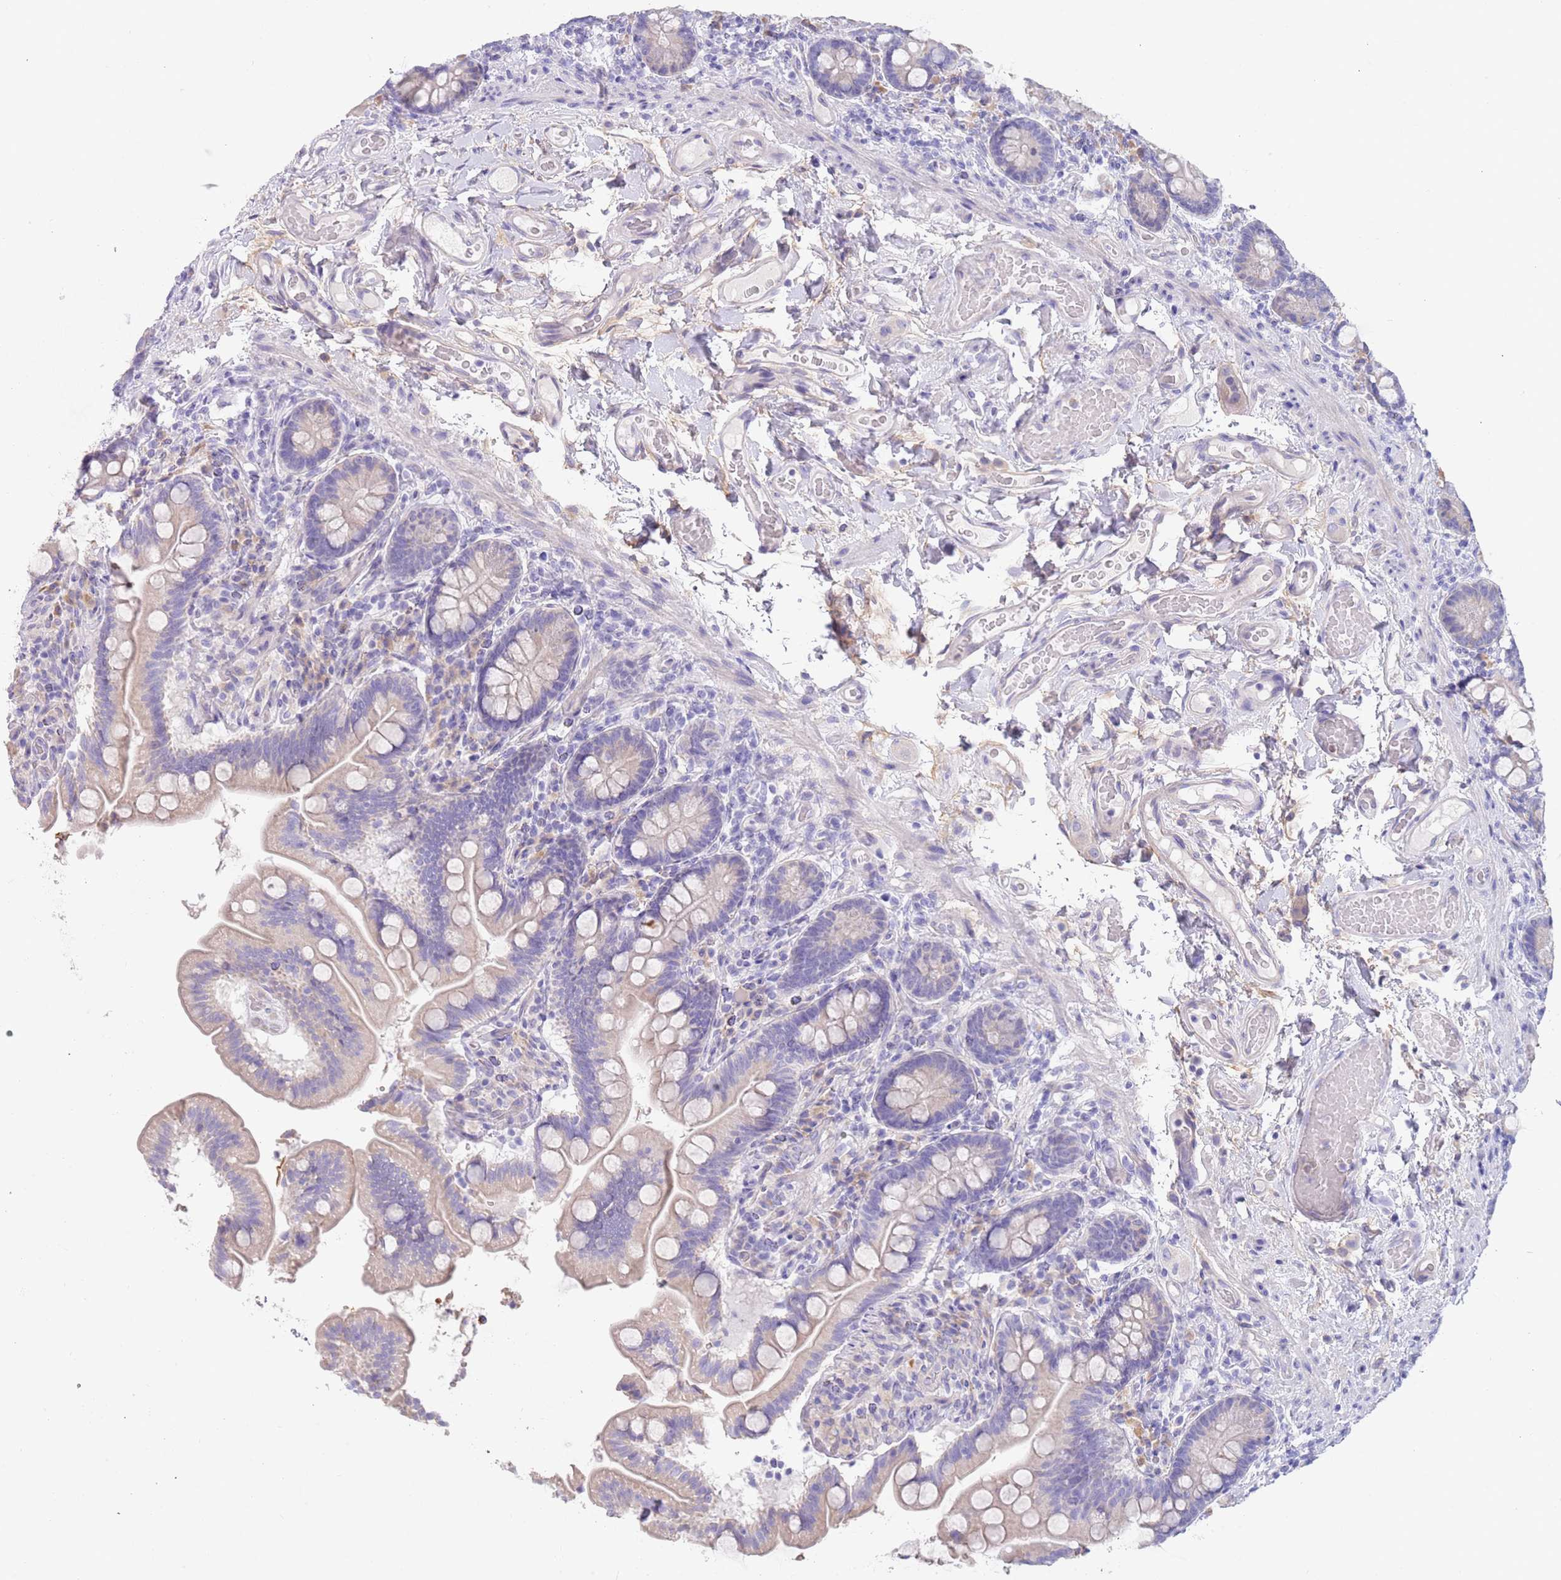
{"staining": {"intensity": "weak", "quantity": "<25%", "location": "cytoplasmic/membranous"}, "tissue": "small intestine", "cell_type": "Glandular cells", "image_type": "normal", "snomed": [{"axis": "morphology", "description": "Normal tissue, NOS"}, {"axis": "topography", "description": "Small intestine"}], "caption": "A photomicrograph of small intestine stained for a protein exhibits no brown staining in glandular cells.", "gene": "CCDC149", "patient": {"sex": "female", "age": 64}}